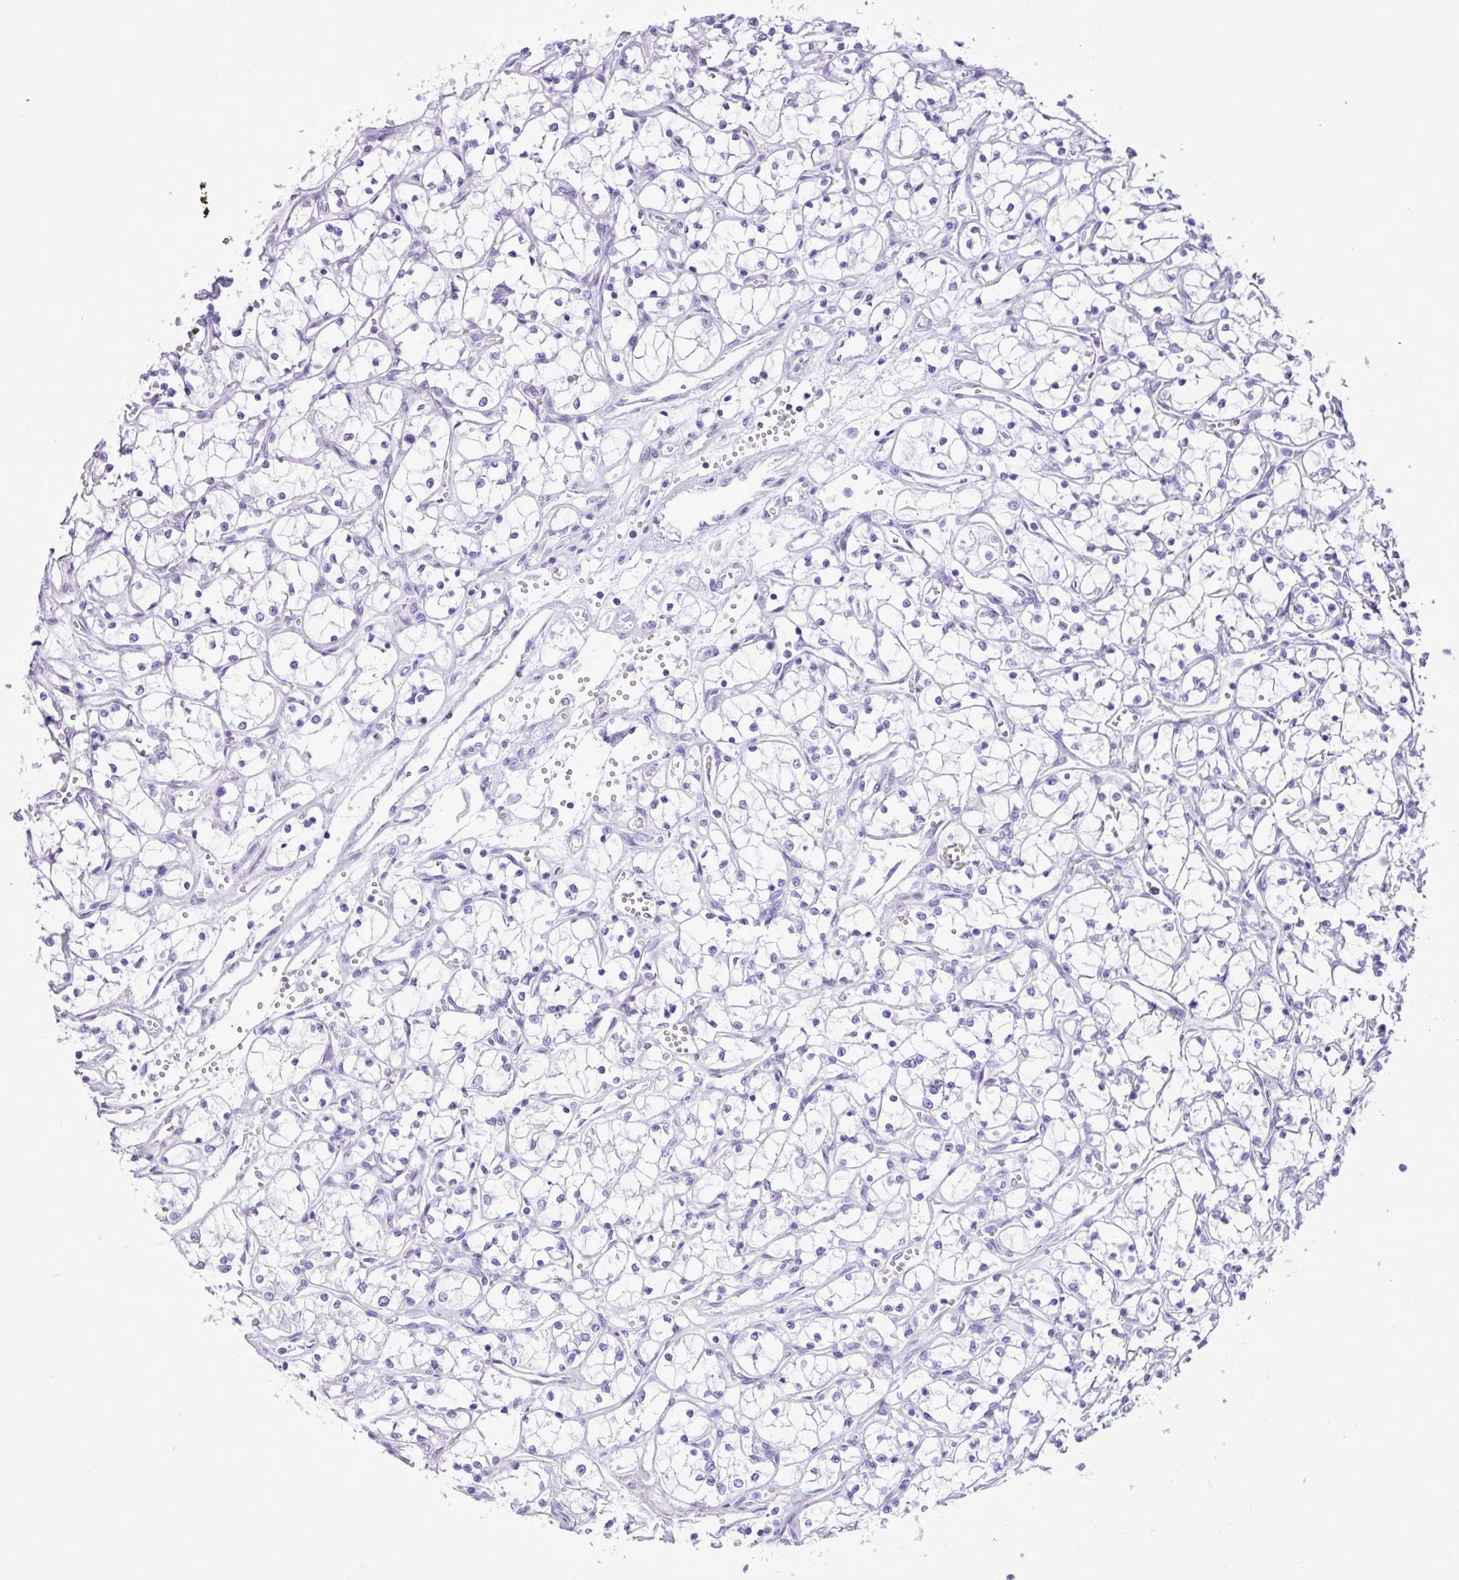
{"staining": {"intensity": "negative", "quantity": "none", "location": "none"}, "tissue": "renal cancer", "cell_type": "Tumor cells", "image_type": "cancer", "snomed": [{"axis": "morphology", "description": "Adenocarcinoma, NOS"}, {"axis": "topography", "description": "Kidney"}], "caption": "The histopathology image exhibits no staining of tumor cells in adenocarcinoma (renal).", "gene": "CKMT2", "patient": {"sex": "female", "age": 69}}